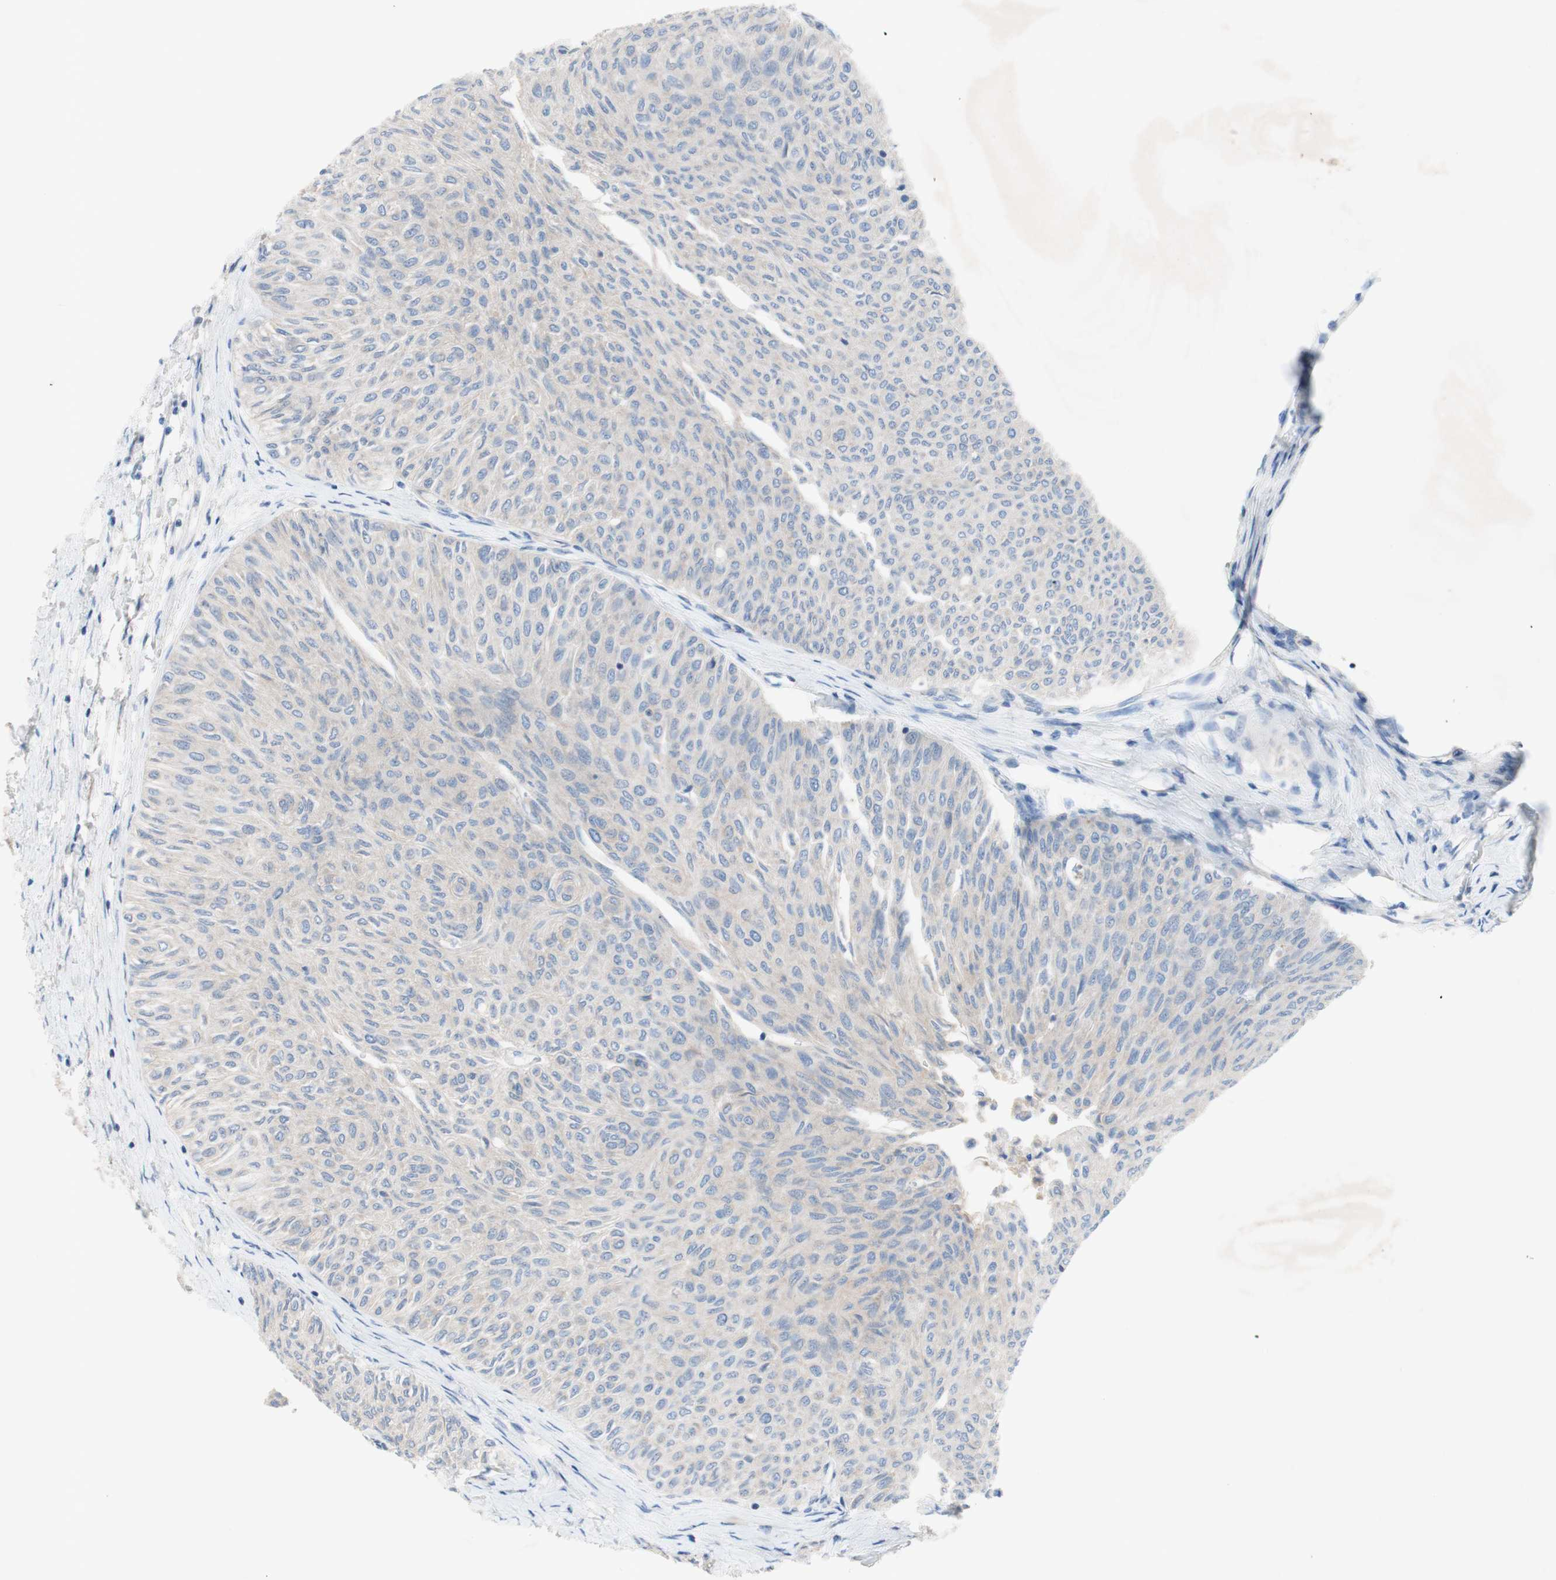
{"staining": {"intensity": "negative", "quantity": "none", "location": "none"}, "tissue": "urothelial cancer", "cell_type": "Tumor cells", "image_type": "cancer", "snomed": [{"axis": "morphology", "description": "Urothelial carcinoma, Low grade"}, {"axis": "topography", "description": "Urinary bladder"}], "caption": "Urothelial carcinoma (low-grade) stained for a protein using immunohistochemistry (IHC) shows no expression tumor cells.", "gene": "TMIGD2", "patient": {"sex": "male", "age": 78}}